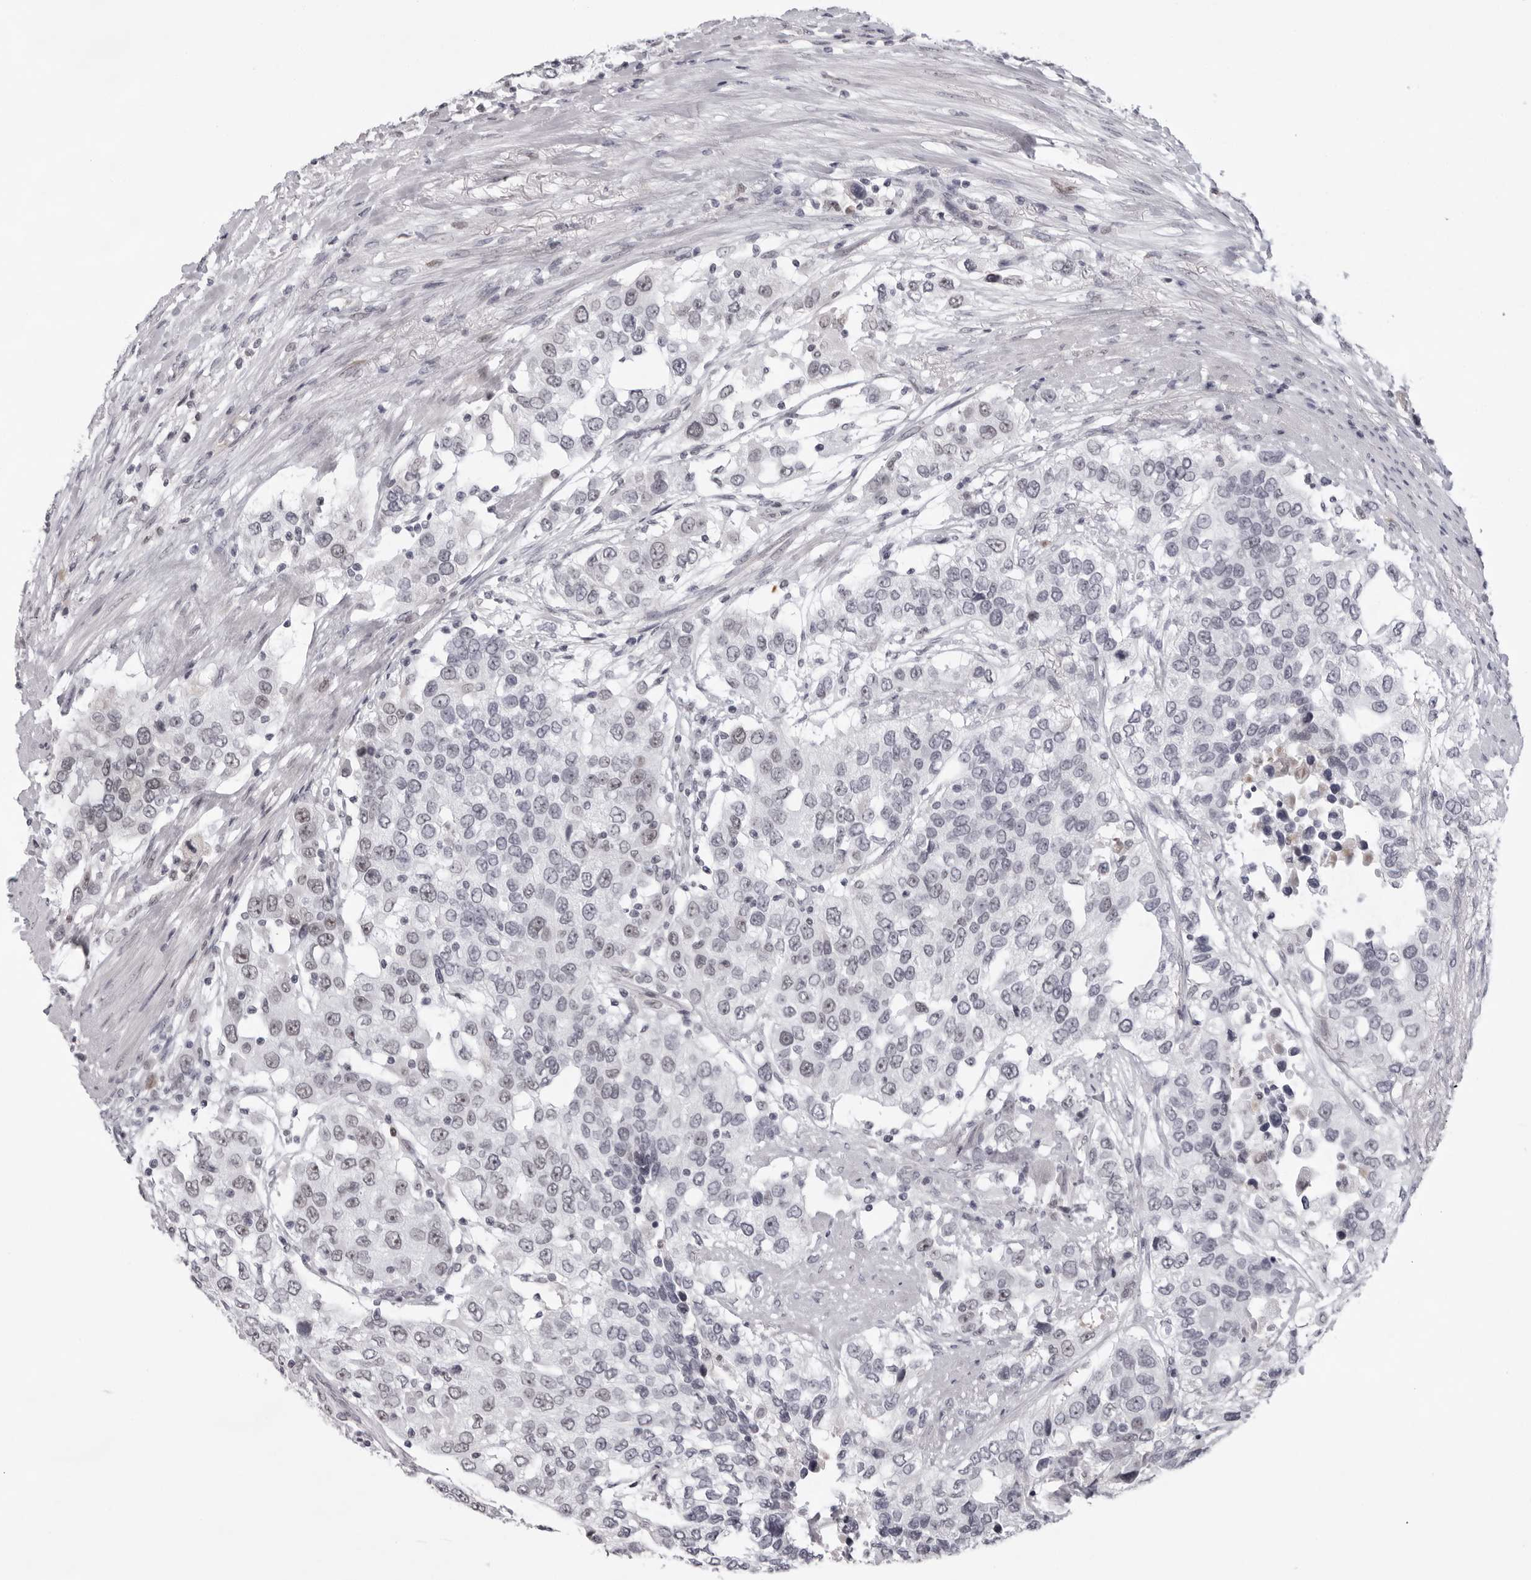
{"staining": {"intensity": "weak", "quantity": "<25%", "location": "nuclear"}, "tissue": "urothelial cancer", "cell_type": "Tumor cells", "image_type": "cancer", "snomed": [{"axis": "morphology", "description": "Urothelial carcinoma, High grade"}, {"axis": "topography", "description": "Urinary bladder"}], "caption": "Immunohistochemical staining of human urothelial cancer reveals no significant expression in tumor cells. (IHC, brightfield microscopy, high magnification).", "gene": "EXOSC10", "patient": {"sex": "female", "age": 80}}